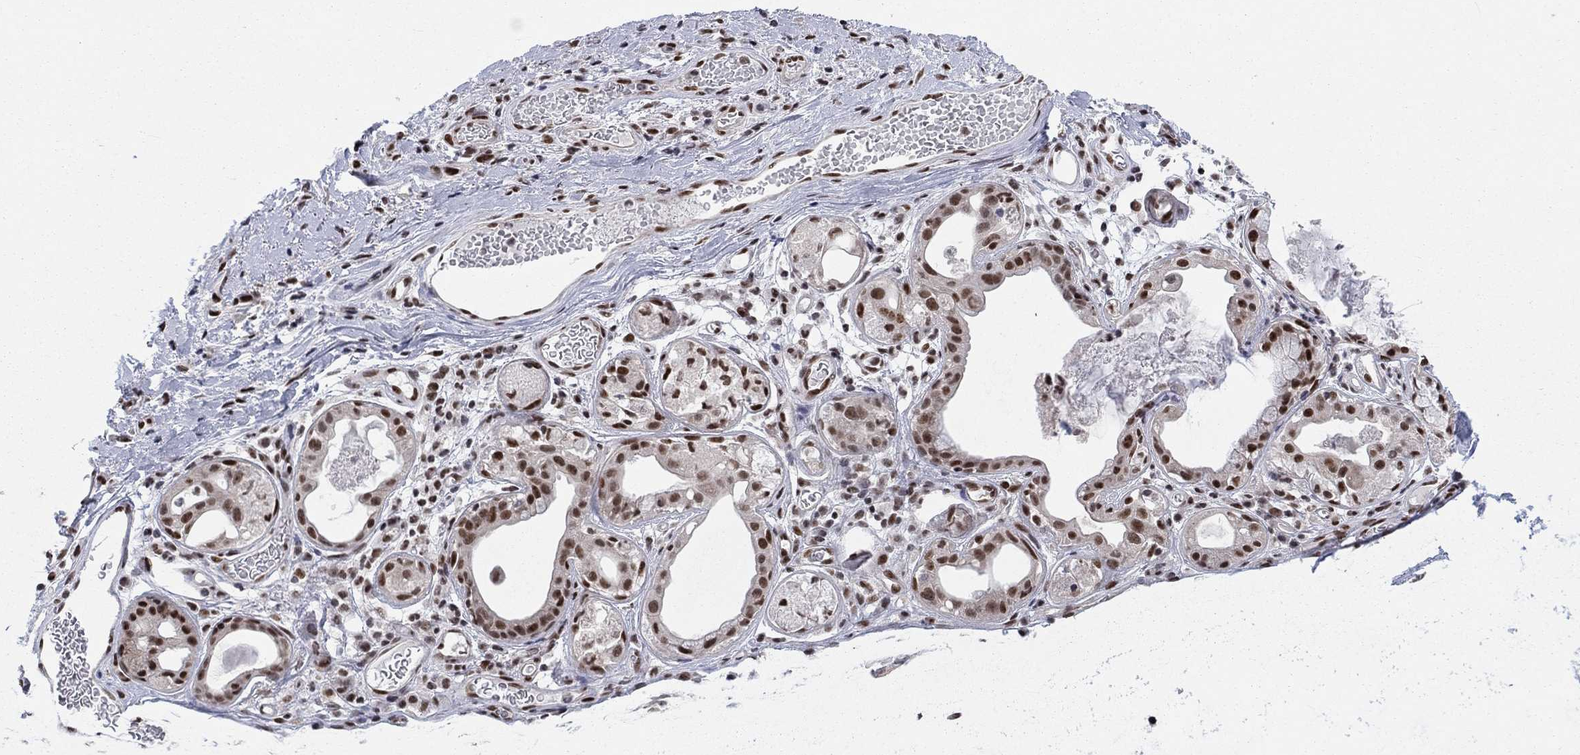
{"staining": {"intensity": "strong", "quantity": "25%-75%", "location": "nuclear"}, "tissue": "soft tissue", "cell_type": "Fibroblasts", "image_type": "normal", "snomed": [{"axis": "morphology", "description": "Normal tissue, NOS"}, {"axis": "topography", "description": "Cartilage tissue"}], "caption": "An IHC photomicrograph of unremarkable tissue is shown. Protein staining in brown highlights strong nuclear positivity in soft tissue within fibroblasts. (Stains: DAB in brown, nuclei in blue, Microscopy: brightfield microscopy at high magnification).", "gene": "FYTTD1", "patient": {"sex": "male", "age": 81}}